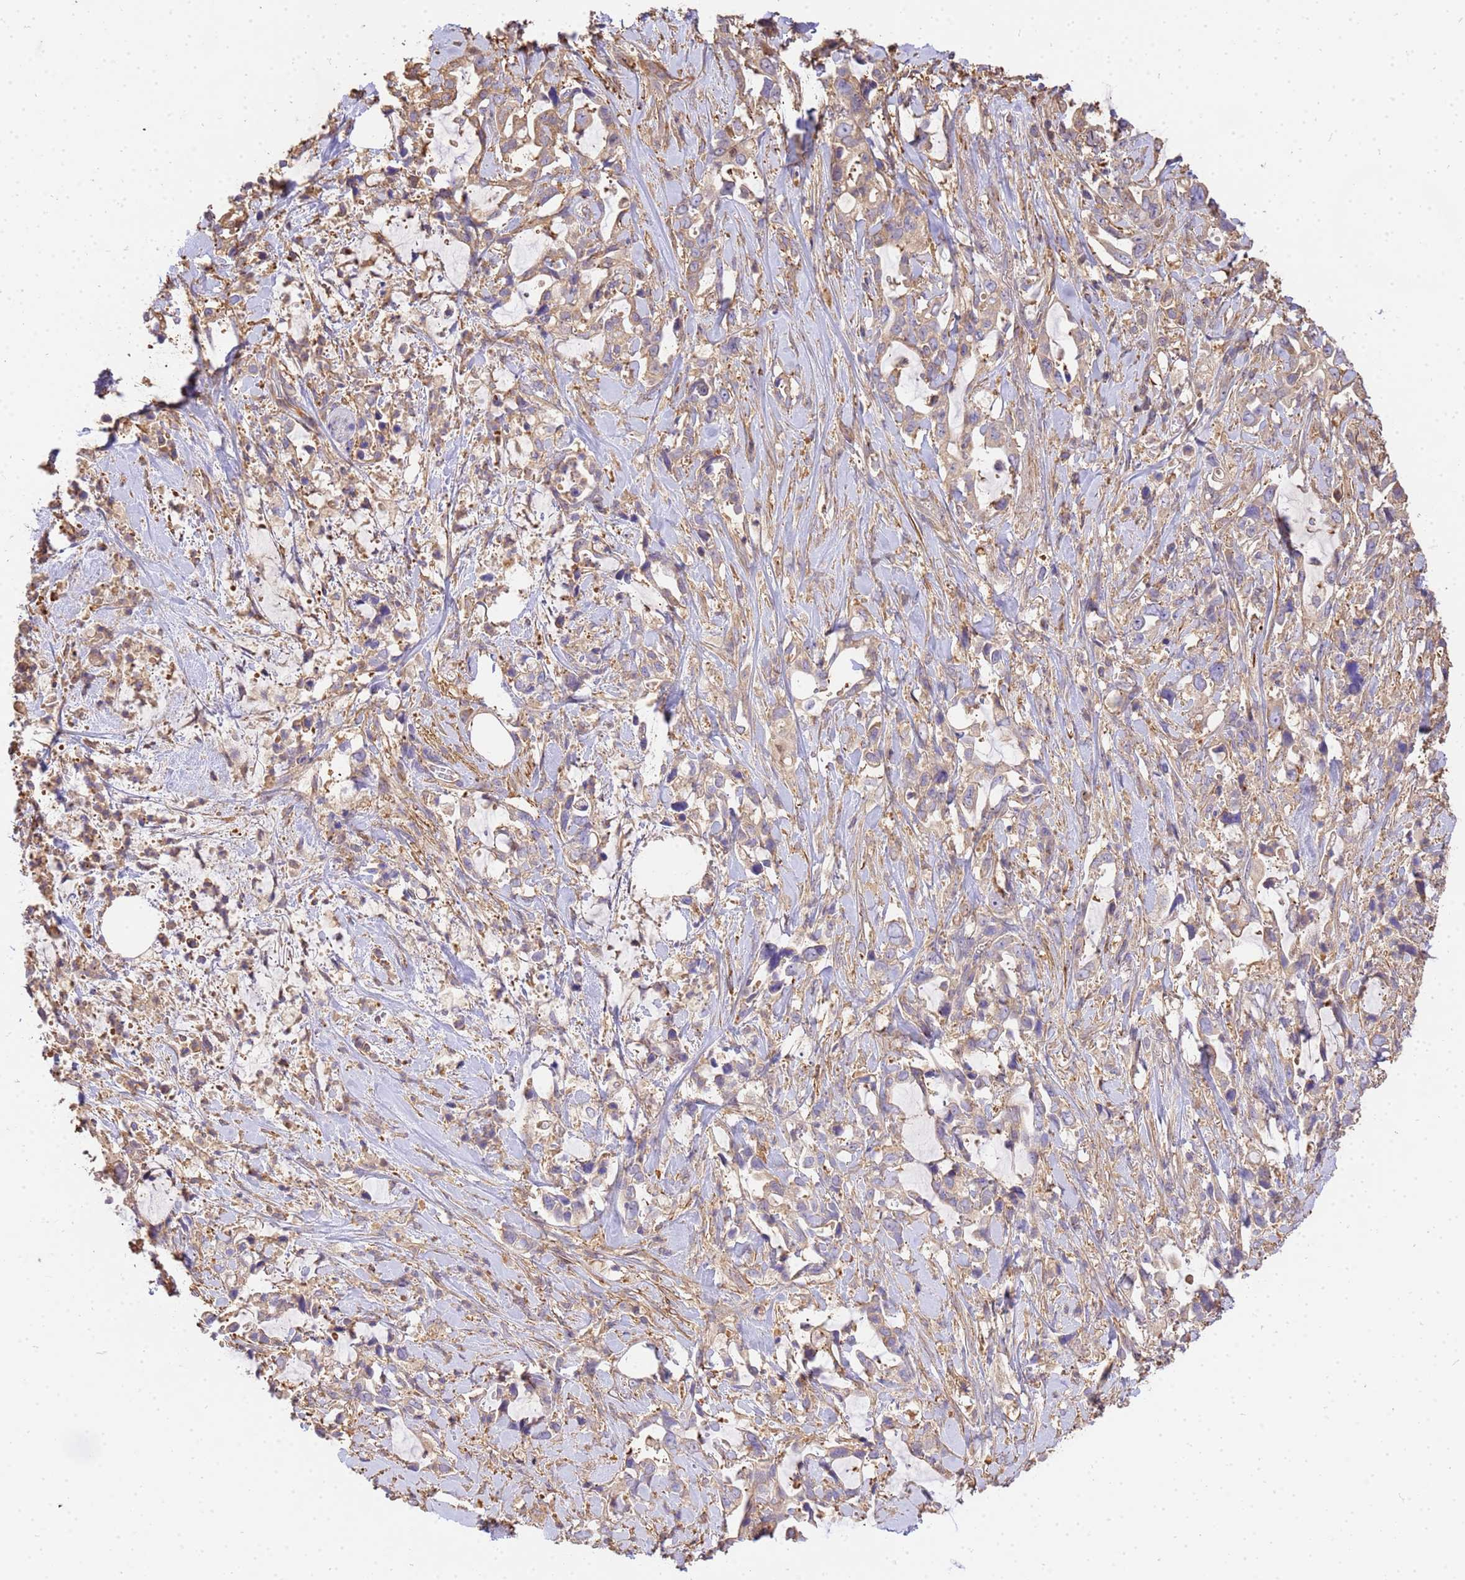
{"staining": {"intensity": "weak", "quantity": ">75%", "location": "cytoplasmic/membranous"}, "tissue": "pancreatic cancer", "cell_type": "Tumor cells", "image_type": "cancer", "snomed": [{"axis": "morphology", "description": "Adenocarcinoma, NOS"}, {"axis": "topography", "description": "Pancreas"}], "caption": "Immunohistochemistry (IHC) histopathology image of neoplastic tissue: human pancreatic adenocarcinoma stained using immunohistochemistry (IHC) reveals low levels of weak protein expression localized specifically in the cytoplasmic/membranous of tumor cells, appearing as a cytoplasmic/membranous brown color.", "gene": "WDR64", "patient": {"sex": "female", "age": 61}}